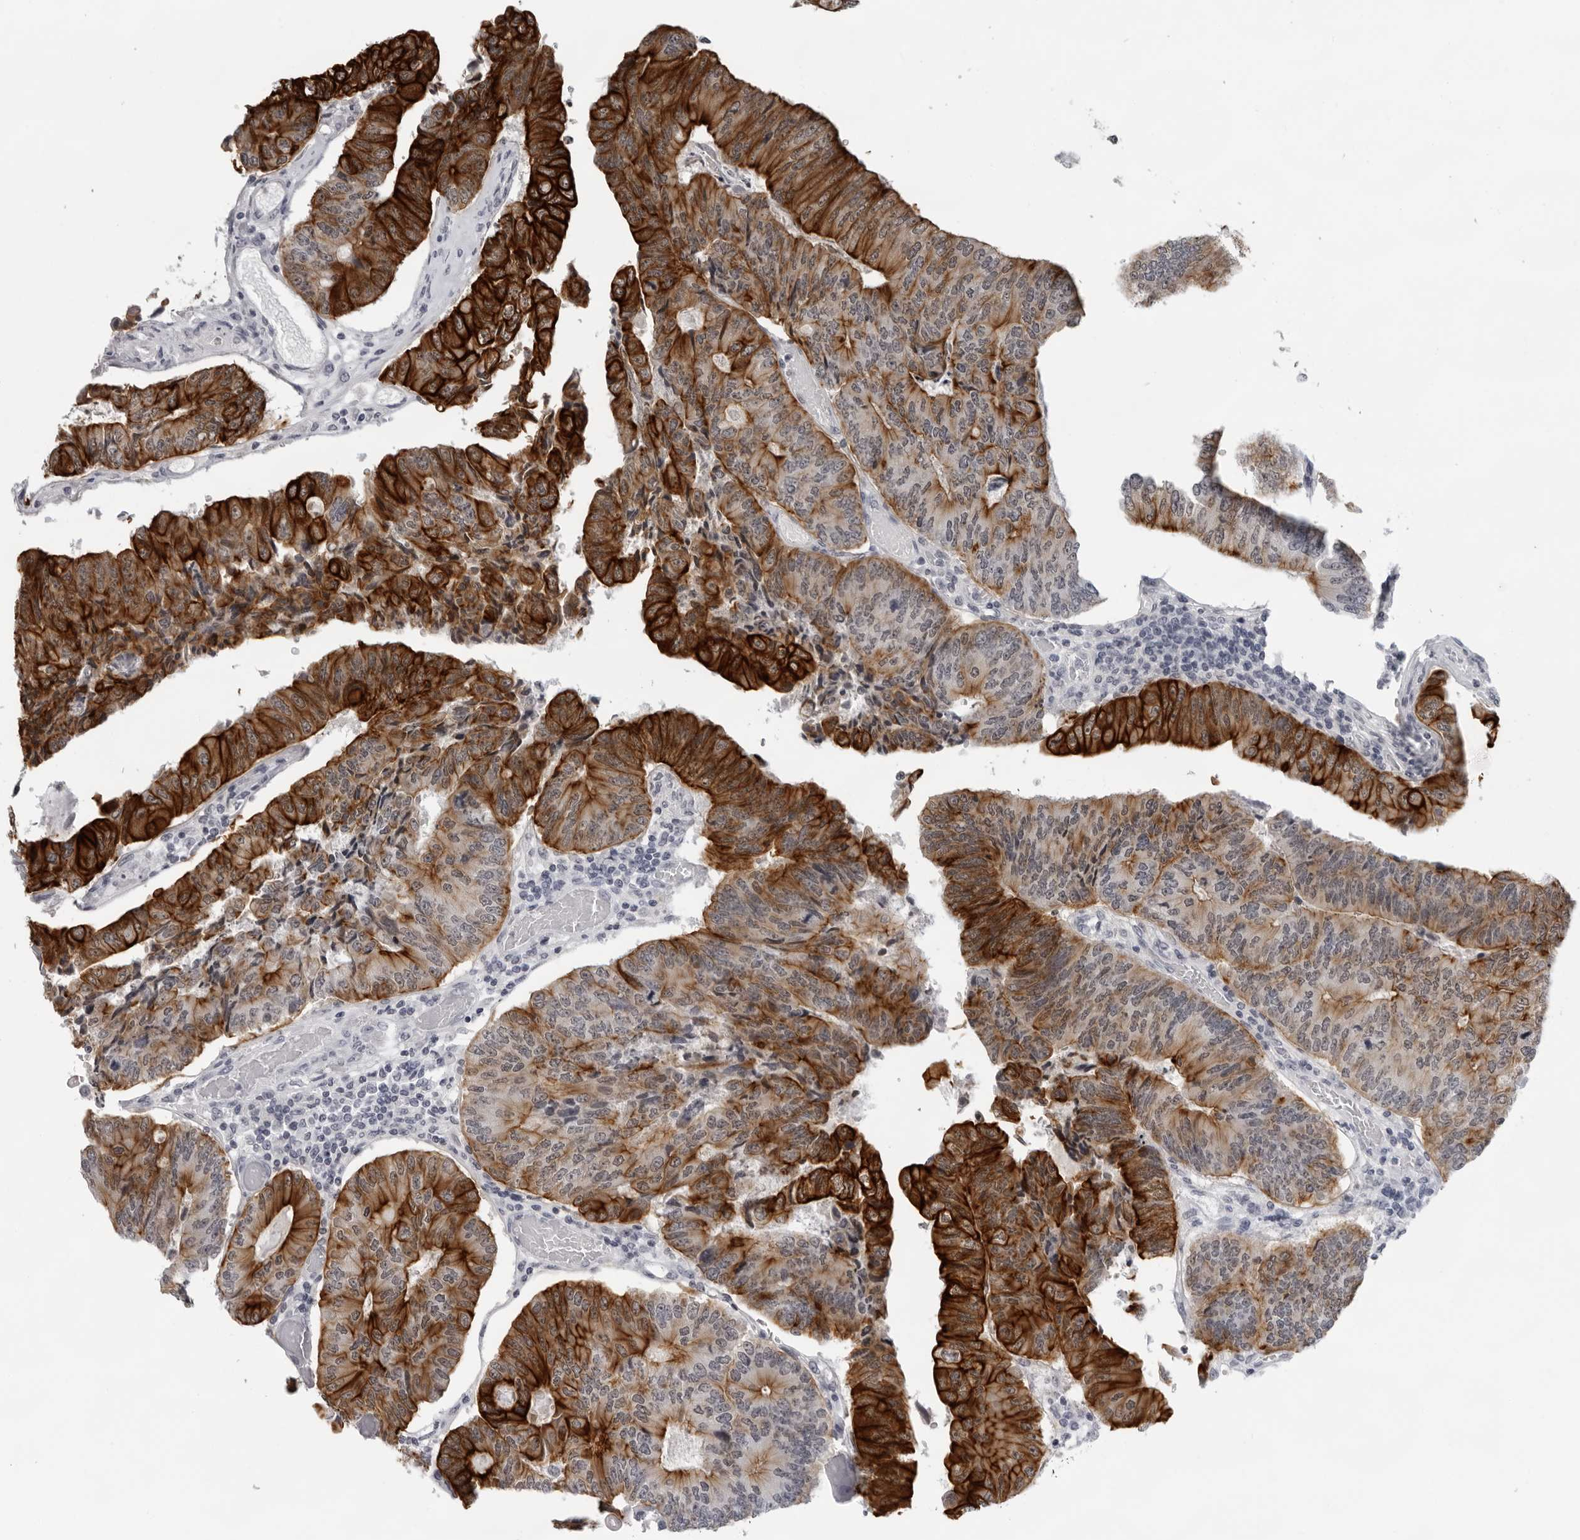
{"staining": {"intensity": "strong", "quantity": ">75%", "location": "cytoplasmic/membranous"}, "tissue": "colorectal cancer", "cell_type": "Tumor cells", "image_type": "cancer", "snomed": [{"axis": "morphology", "description": "Adenocarcinoma, NOS"}, {"axis": "topography", "description": "Colon"}], "caption": "There is high levels of strong cytoplasmic/membranous staining in tumor cells of colorectal cancer, as demonstrated by immunohistochemical staining (brown color).", "gene": "CCDC28B", "patient": {"sex": "female", "age": 67}}